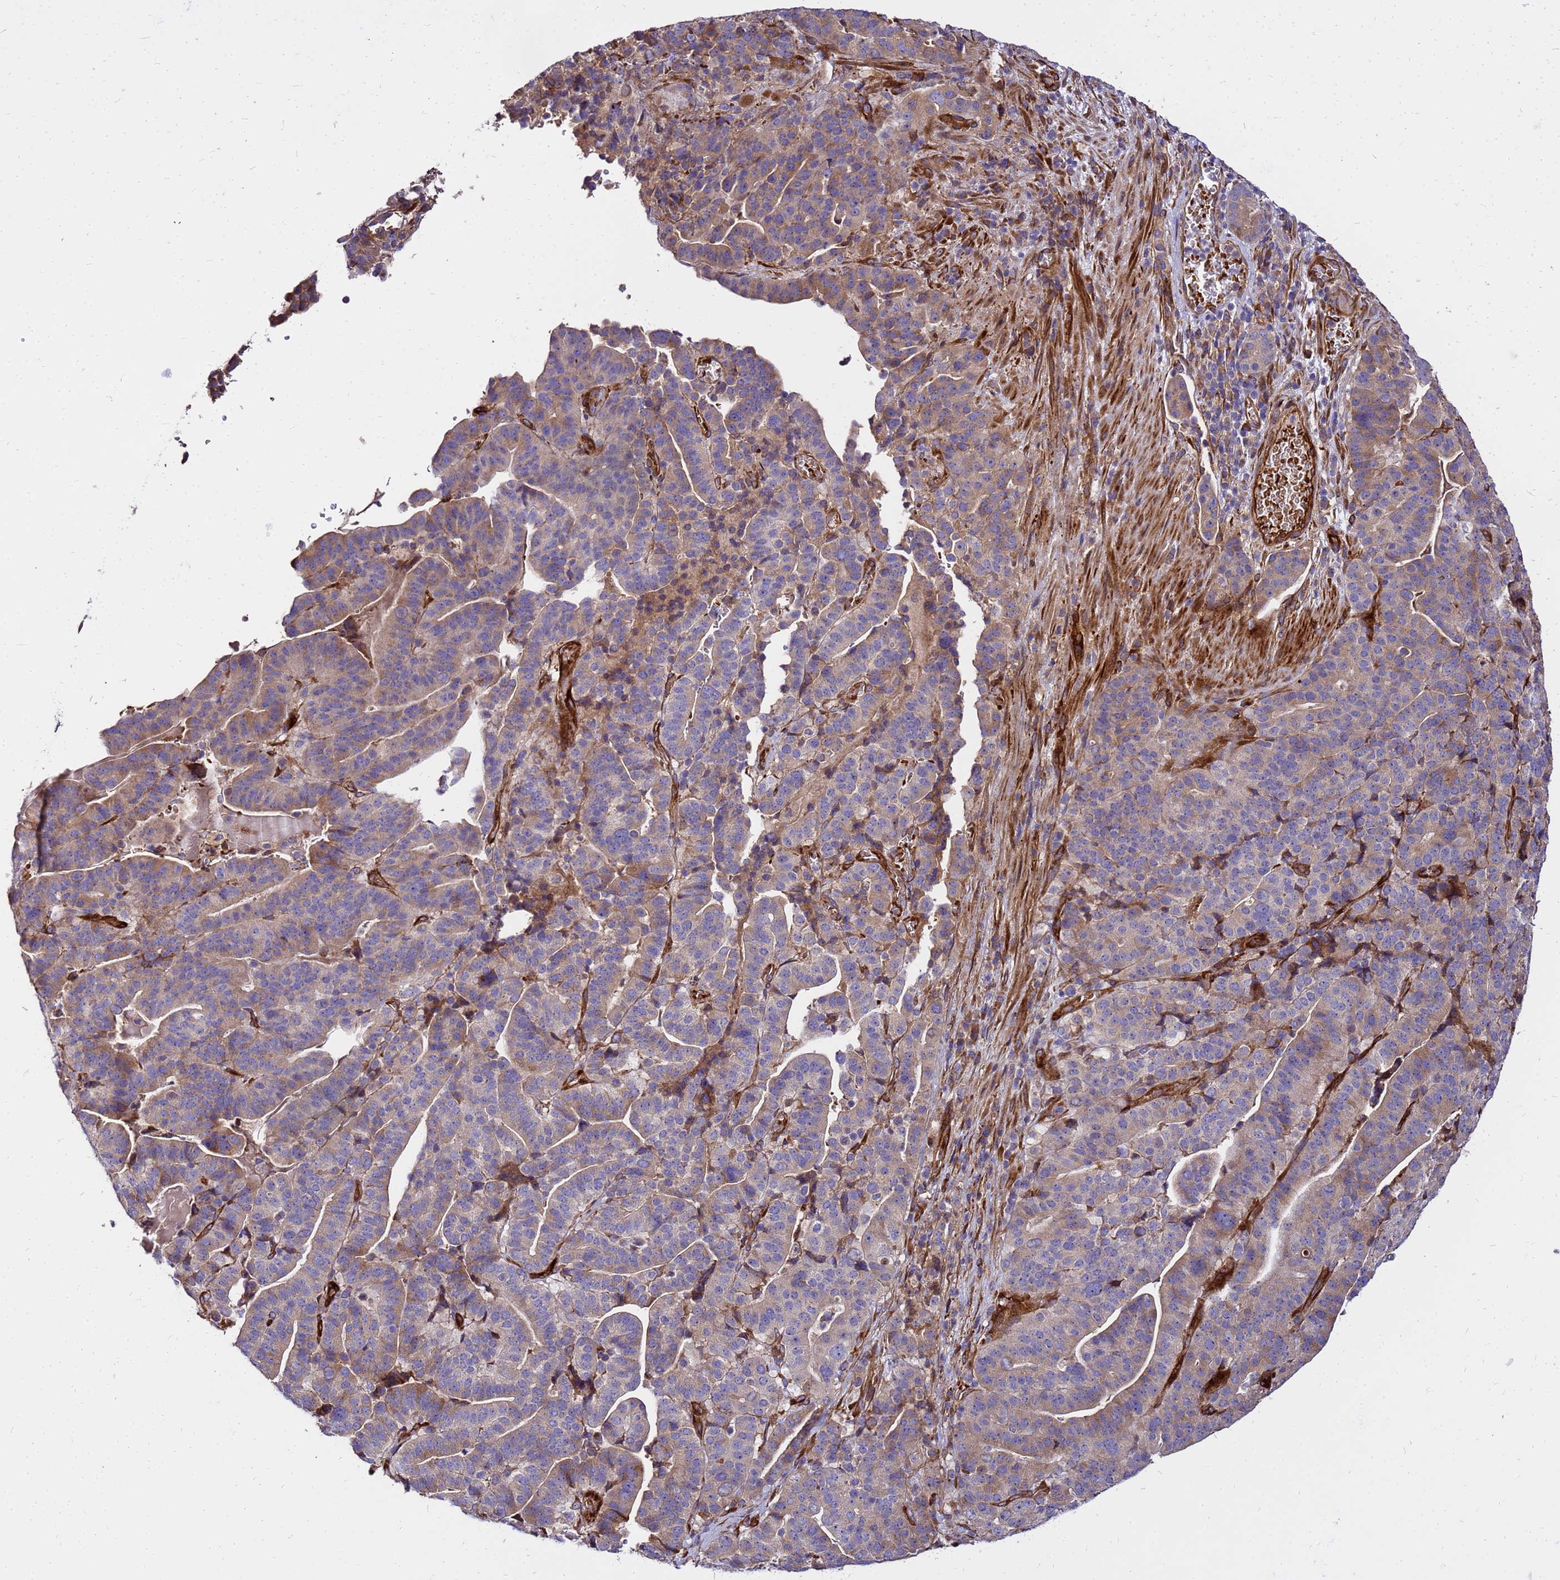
{"staining": {"intensity": "weak", "quantity": "25%-75%", "location": "cytoplasmic/membranous"}, "tissue": "stomach cancer", "cell_type": "Tumor cells", "image_type": "cancer", "snomed": [{"axis": "morphology", "description": "Adenocarcinoma, NOS"}, {"axis": "topography", "description": "Stomach"}], "caption": "Immunohistochemical staining of stomach adenocarcinoma shows low levels of weak cytoplasmic/membranous protein positivity in about 25%-75% of tumor cells.", "gene": "WWC2", "patient": {"sex": "male", "age": 48}}